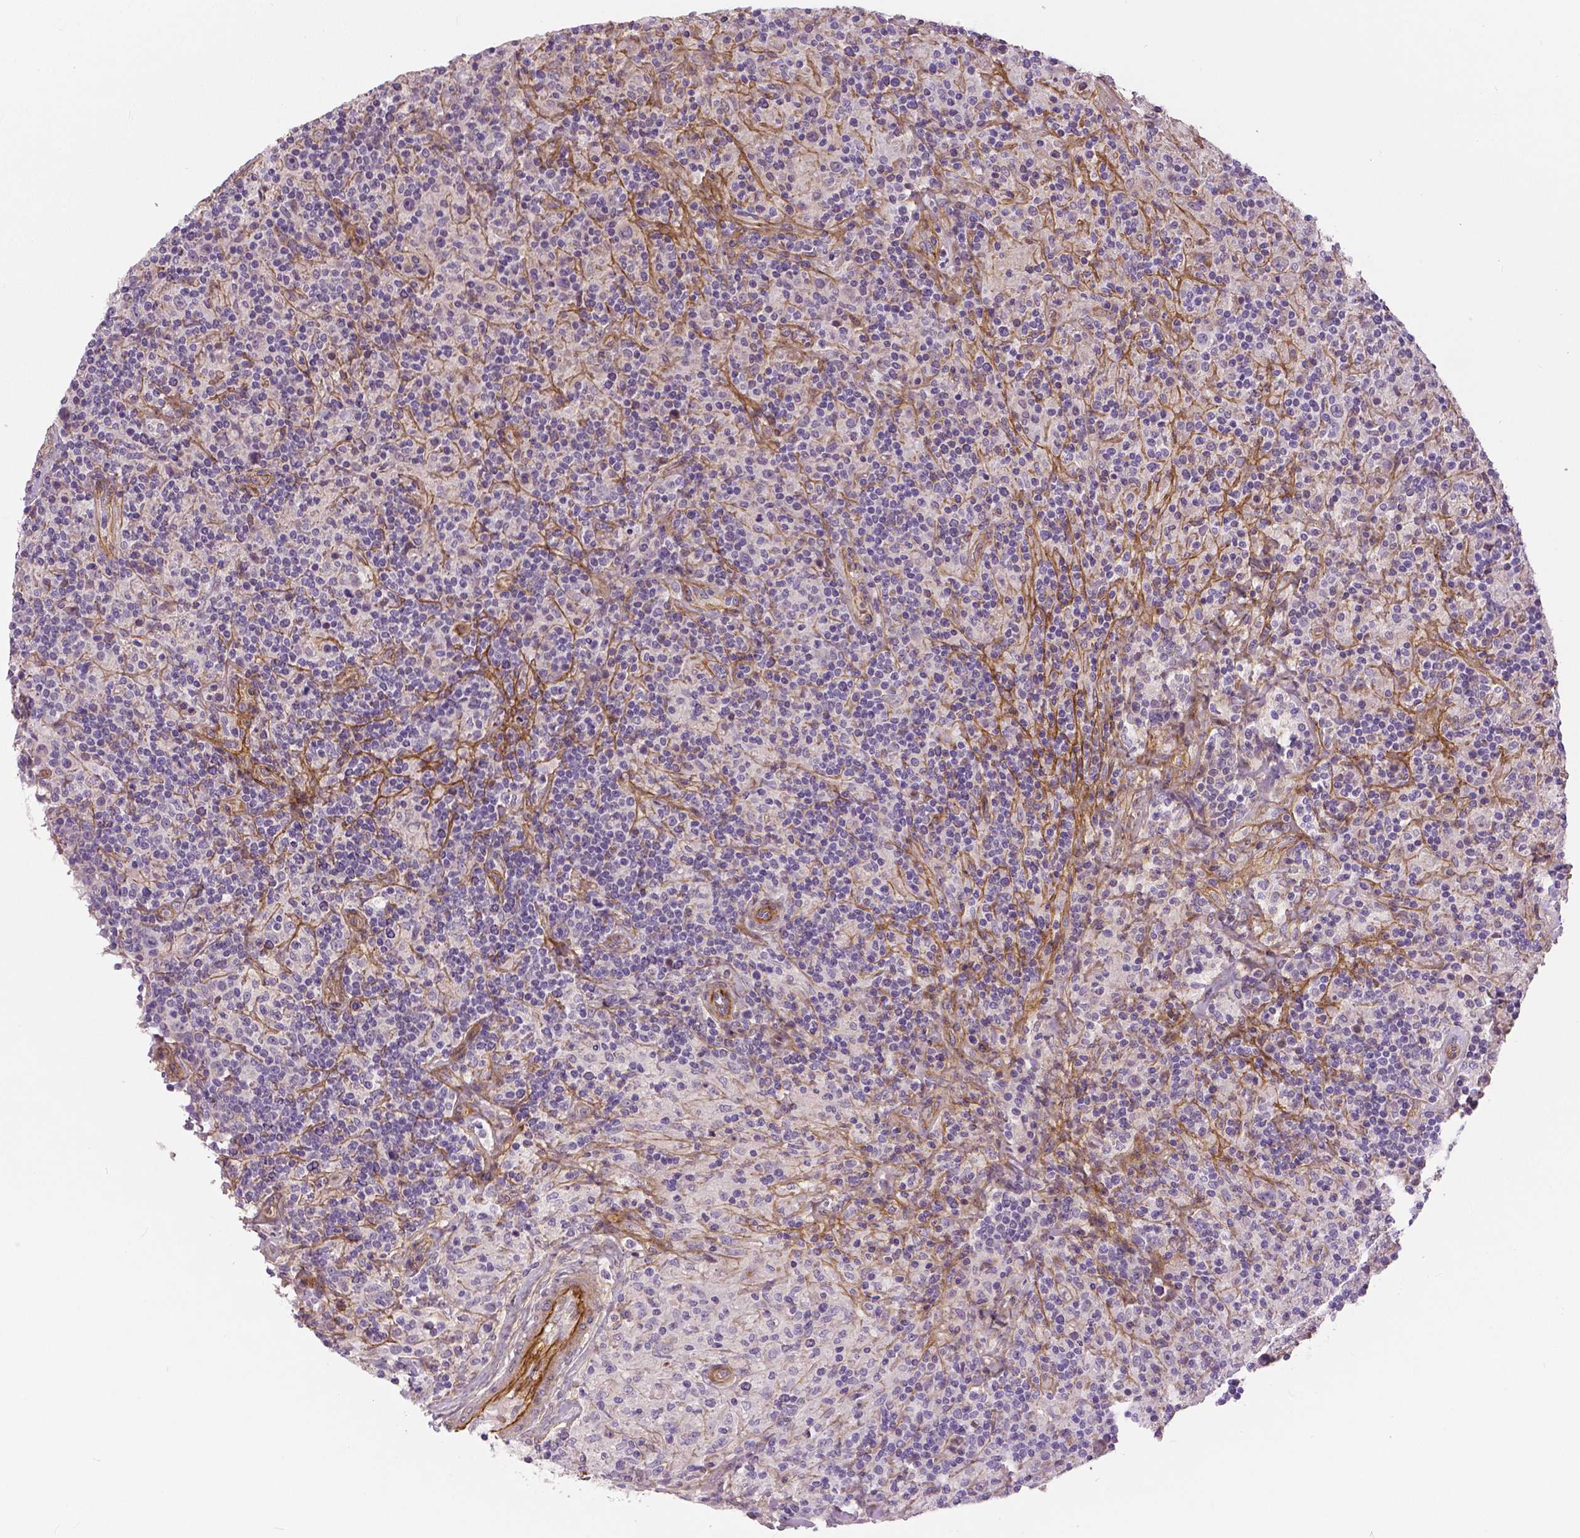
{"staining": {"intensity": "negative", "quantity": "none", "location": "none"}, "tissue": "lymphoma", "cell_type": "Tumor cells", "image_type": "cancer", "snomed": [{"axis": "morphology", "description": "Hodgkin's disease, NOS"}, {"axis": "topography", "description": "Lymph node"}], "caption": "Hodgkin's disease was stained to show a protein in brown. There is no significant staining in tumor cells.", "gene": "FLT1", "patient": {"sex": "male", "age": 70}}